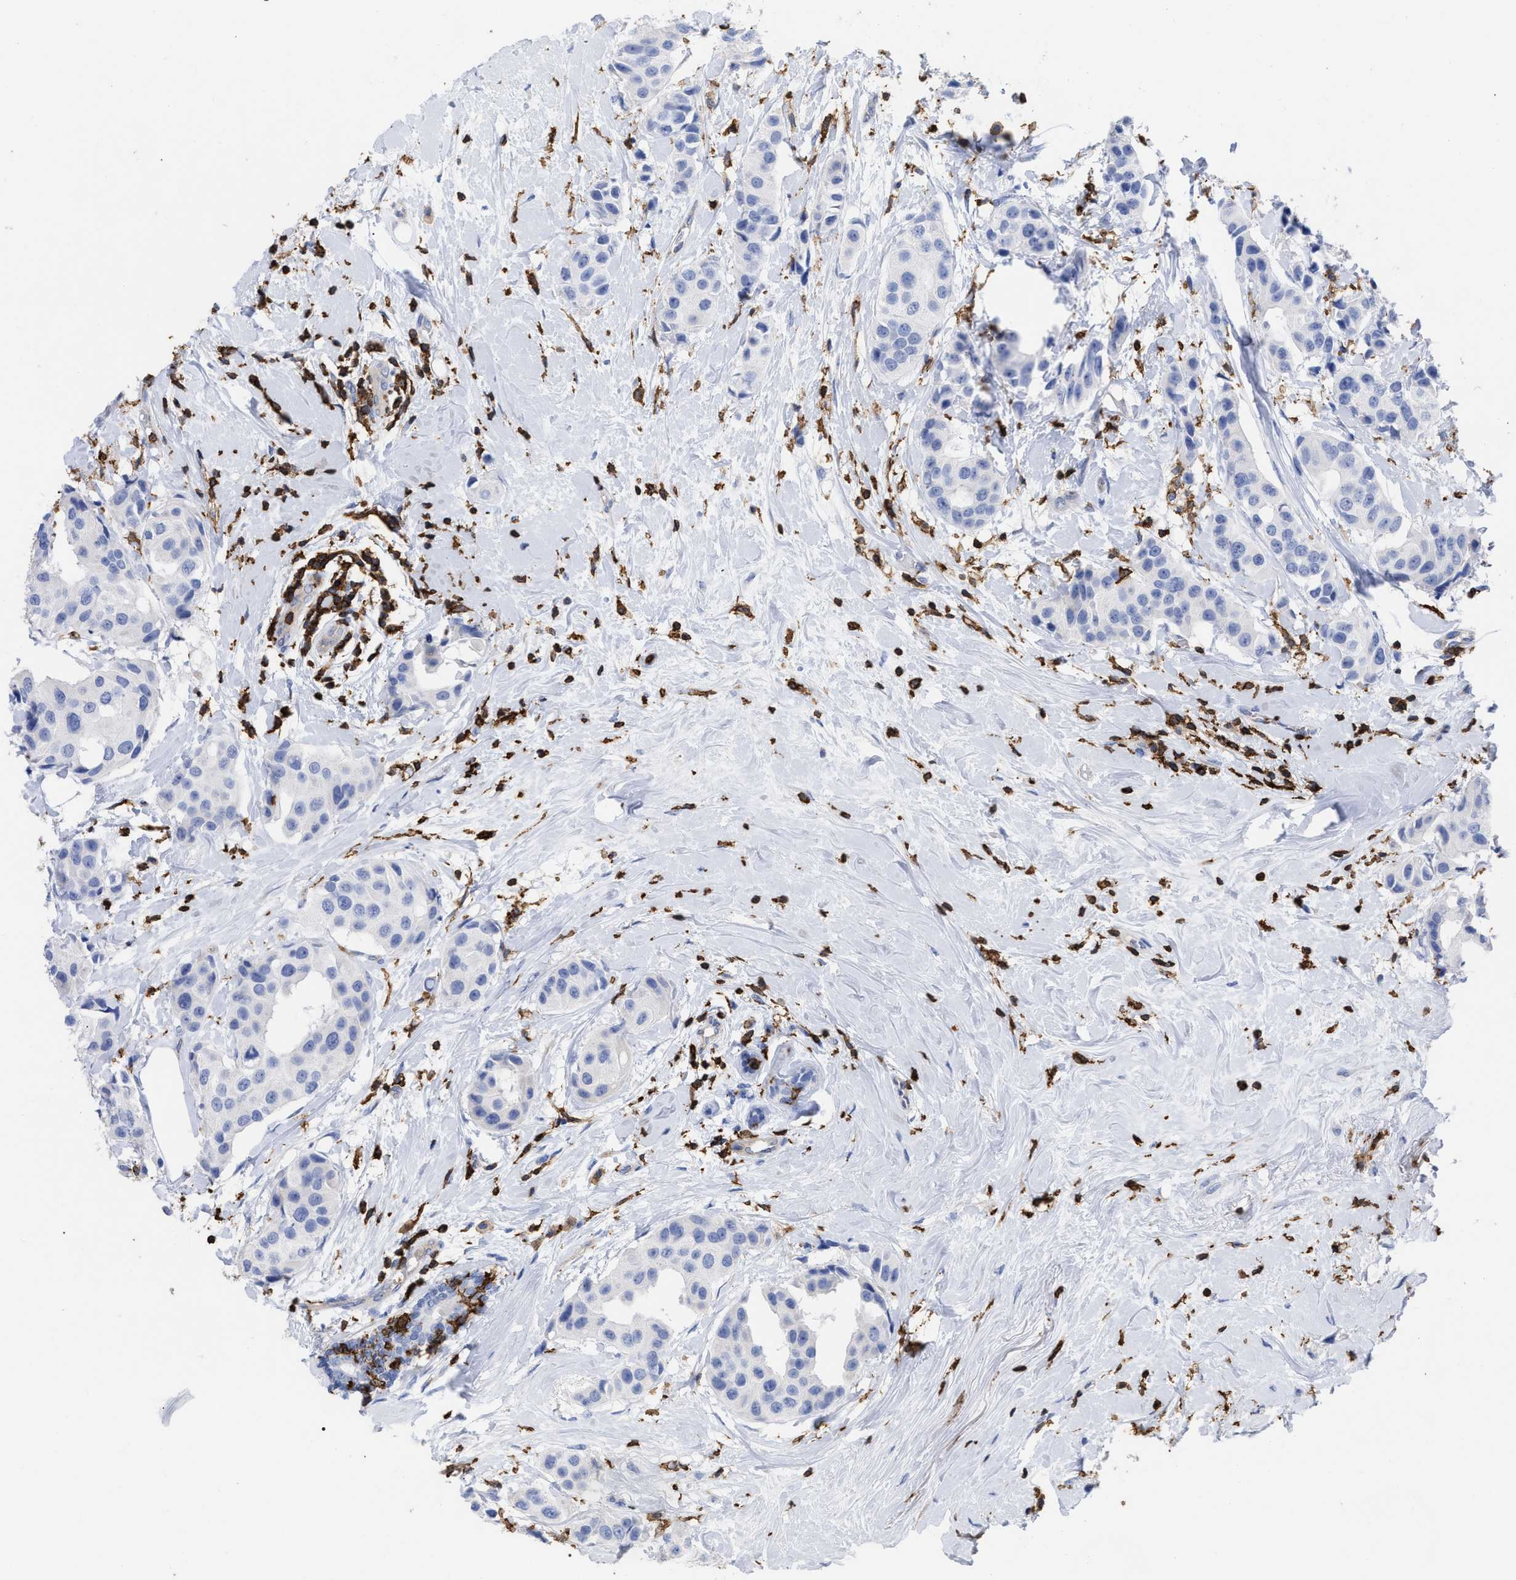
{"staining": {"intensity": "negative", "quantity": "none", "location": "none"}, "tissue": "breast cancer", "cell_type": "Tumor cells", "image_type": "cancer", "snomed": [{"axis": "morphology", "description": "Normal tissue, NOS"}, {"axis": "morphology", "description": "Duct carcinoma"}, {"axis": "topography", "description": "Breast"}], "caption": "This histopathology image is of breast infiltrating ductal carcinoma stained with immunohistochemistry (IHC) to label a protein in brown with the nuclei are counter-stained blue. There is no positivity in tumor cells.", "gene": "HCLS1", "patient": {"sex": "female", "age": 39}}